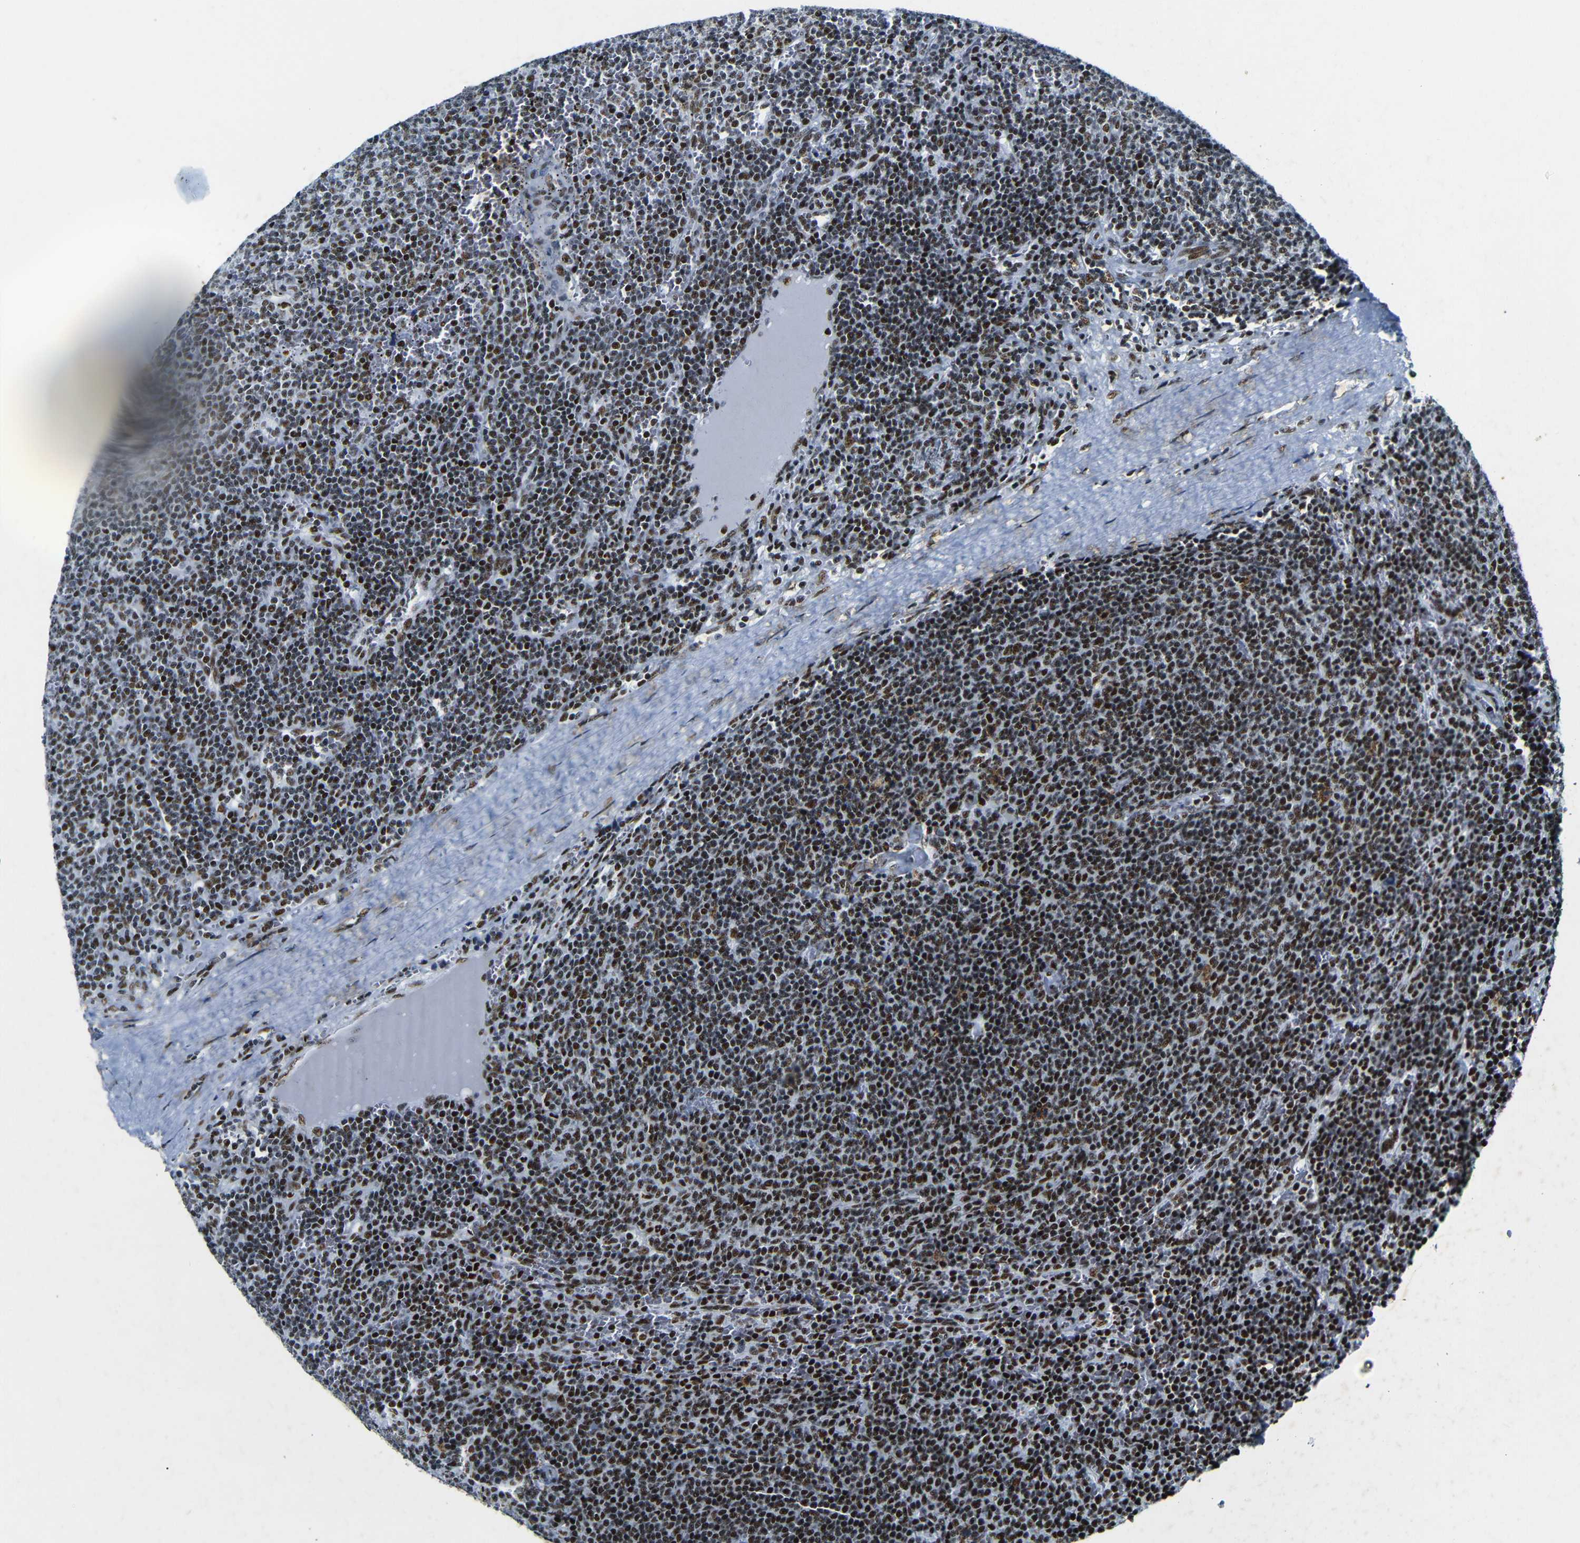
{"staining": {"intensity": "strong", "quantity": ">75%", "location": "nuclear"}, "tissue": "lymphoma", "cell_type": "Tumor cells", "image_type": "cancer", "snomed": [{"axis": "morphology", "description": "Malignant lymphoma, non-Hodgkin's type, Low grade"}, {"axis": "topography", "description": "Spleen"}], "caption": "The histopathology image shows a brown stain indicating the presence of a protein in the nuclear of tumor cells in malignant lymphoma, non-Hodgkin's type (low-grade).", "gene": "SRSF1", "patient": {"sex": "female", "age": 50}}